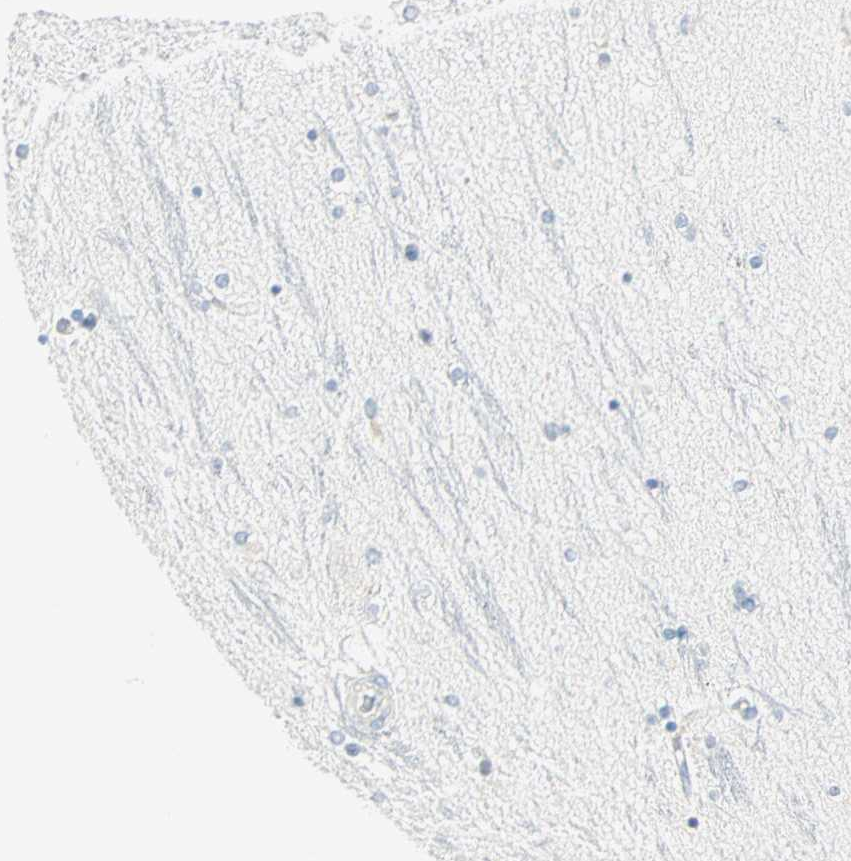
{"staining": {"intensity": "negative", "quantity": "none", "location": "none"}, "tissue": "hippocampus", "cell_type": "Glial cells", "image_type": "normal", "snomed": [{"axis": "morphology", "description": "Normal tissue, NOS"}, {"axis": "topography", "description": "Hippocampus"}], "caption": "Immunohistochemistry (IHC) micrograph of unremarkable human hippocampus stained for a protein (brown), which reveals no positivity in glial cells. Nuclei are stained in blue.", "gene": "MLLT10", "patient": {"sex": "female", "age": 54}}